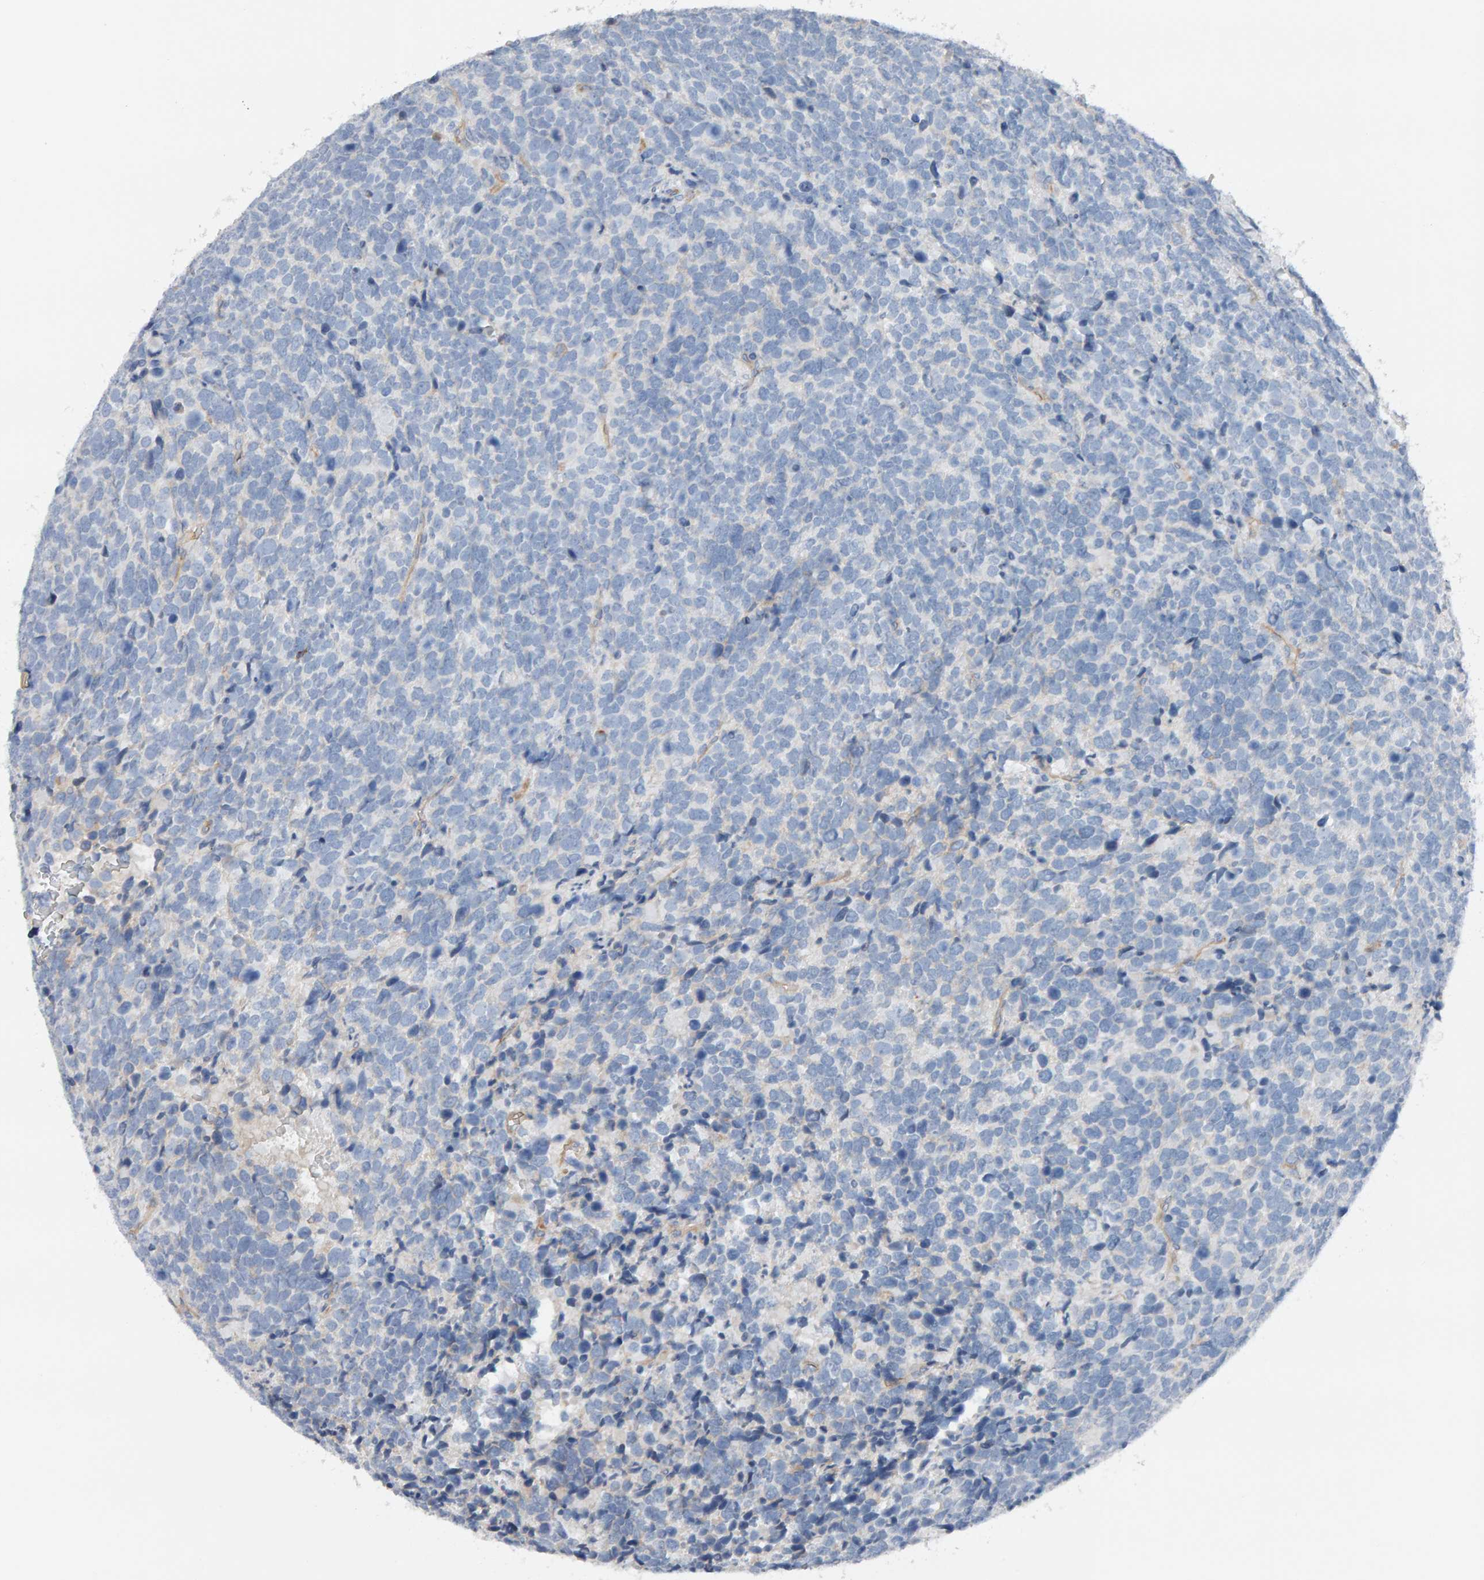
{"staining": {"intensity": "negative", "quantity": "none", "location": "none"}, "tissue": "urothelial cancer", "cell_type": "Tumor cells", "image_type": "cancer", "snomed": [{"axis": "morphology", "description": "Urothelial carcinoma, High grade"}, {"axis": "topography", "description": "Urinary bladder"}], "caption": "Immunohistochemical staining of human urothelial cancer shows no significant expression in tumor cells.", "gene": "FYN", "patient": {"sex": "female", "age": 82}}